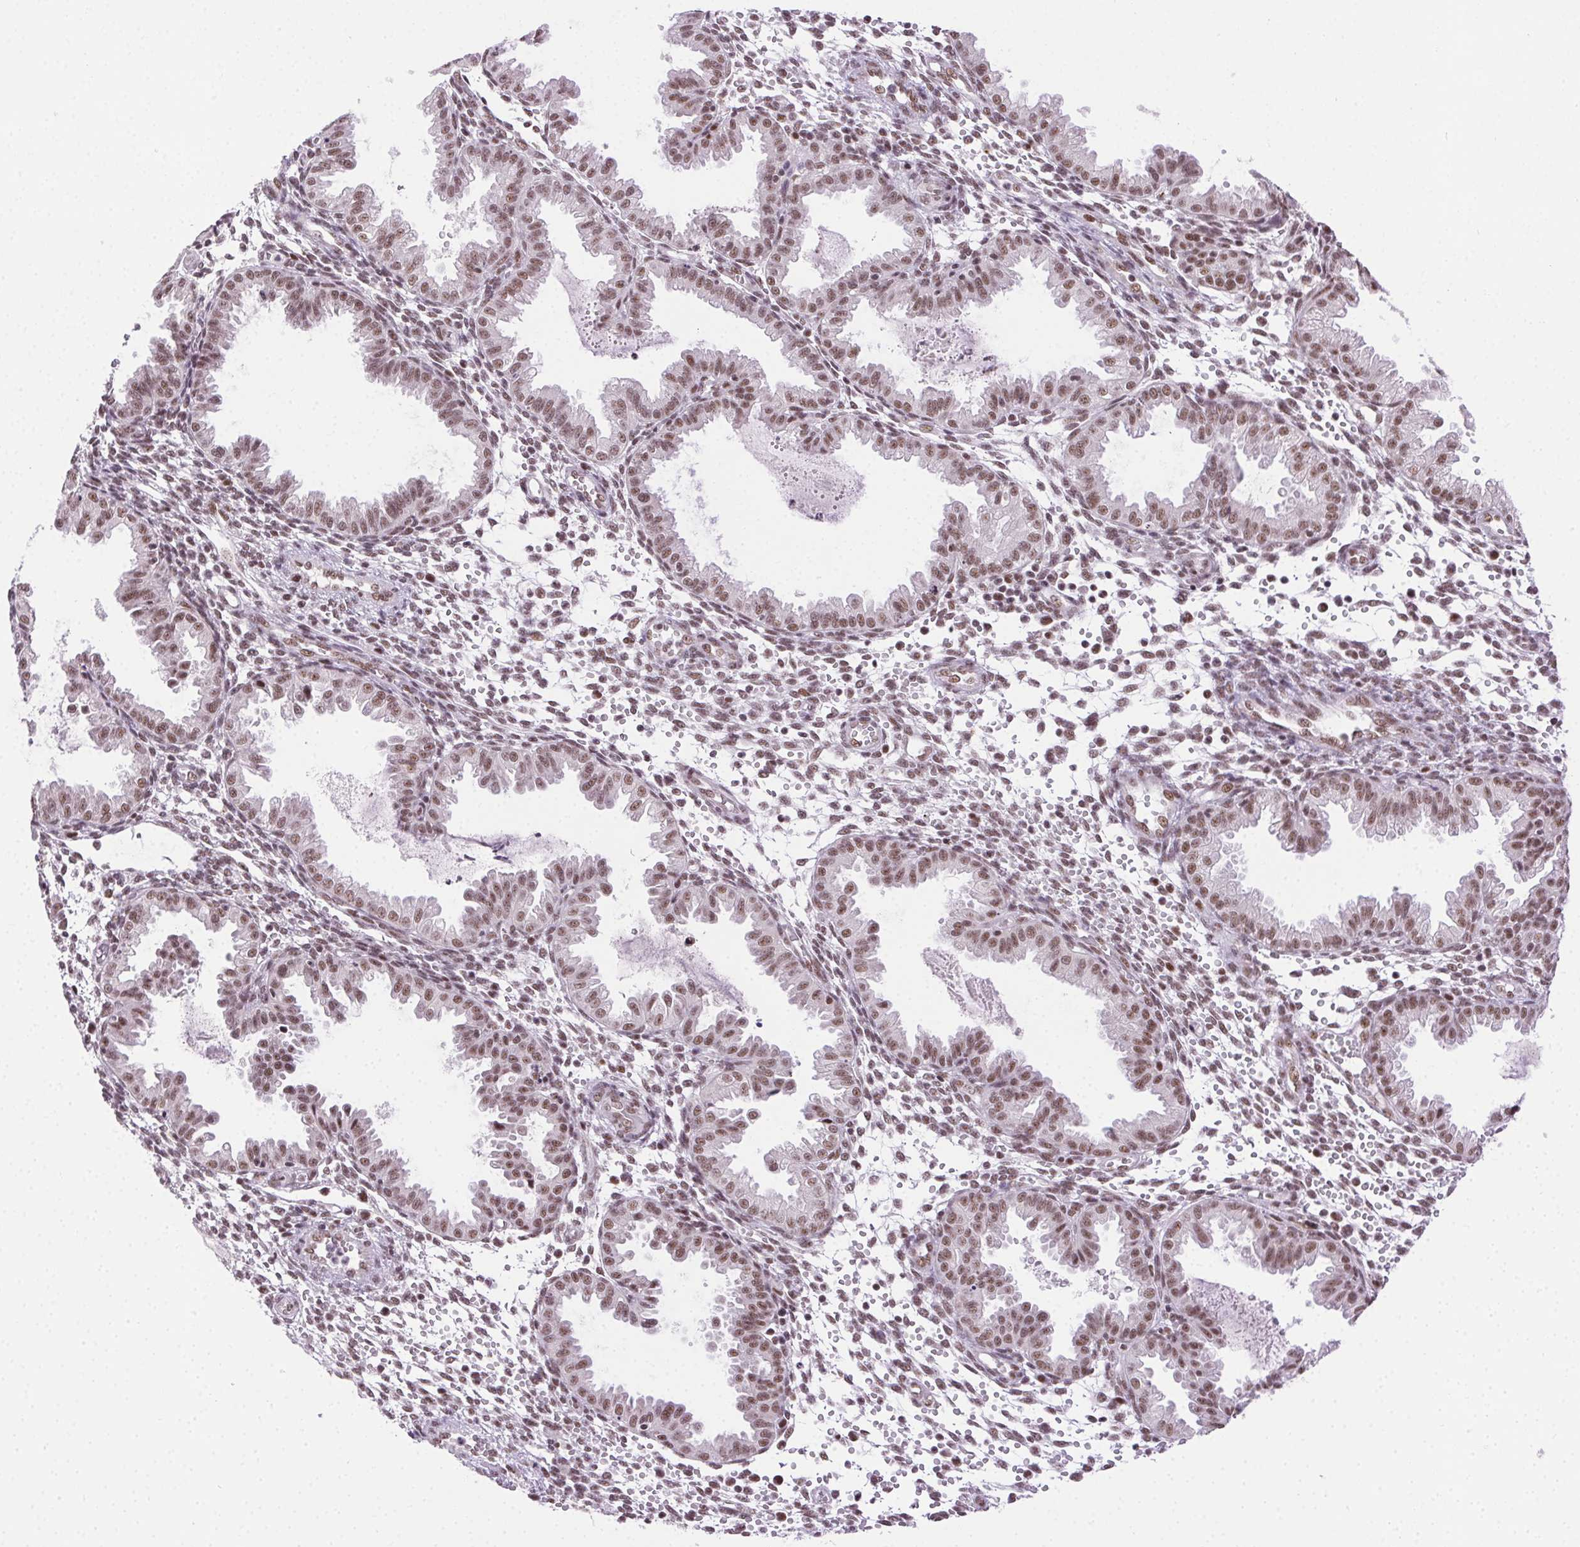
{"staining": {"intensity": "weak", "quantity": "25%-75%", "location": "nuclear"}, "tissue": "endometrium", "cell_type": "Cells in endometrial stroma", "image_type": "normal", "snomed": [{"axis": "morphology", "description": "Normal tissue, NOS"}, {"axis": "topography", "description": "Endometrium"}], "caption": "Approximately 25%-75% of cells in endometrial stroma in unremarkable endometrium exhibit weak nuclear protein staining as visualized by brown immunohistochemical staining.", "gene": "TRA2B", "patient": {"sex": "female", "age": 33}}